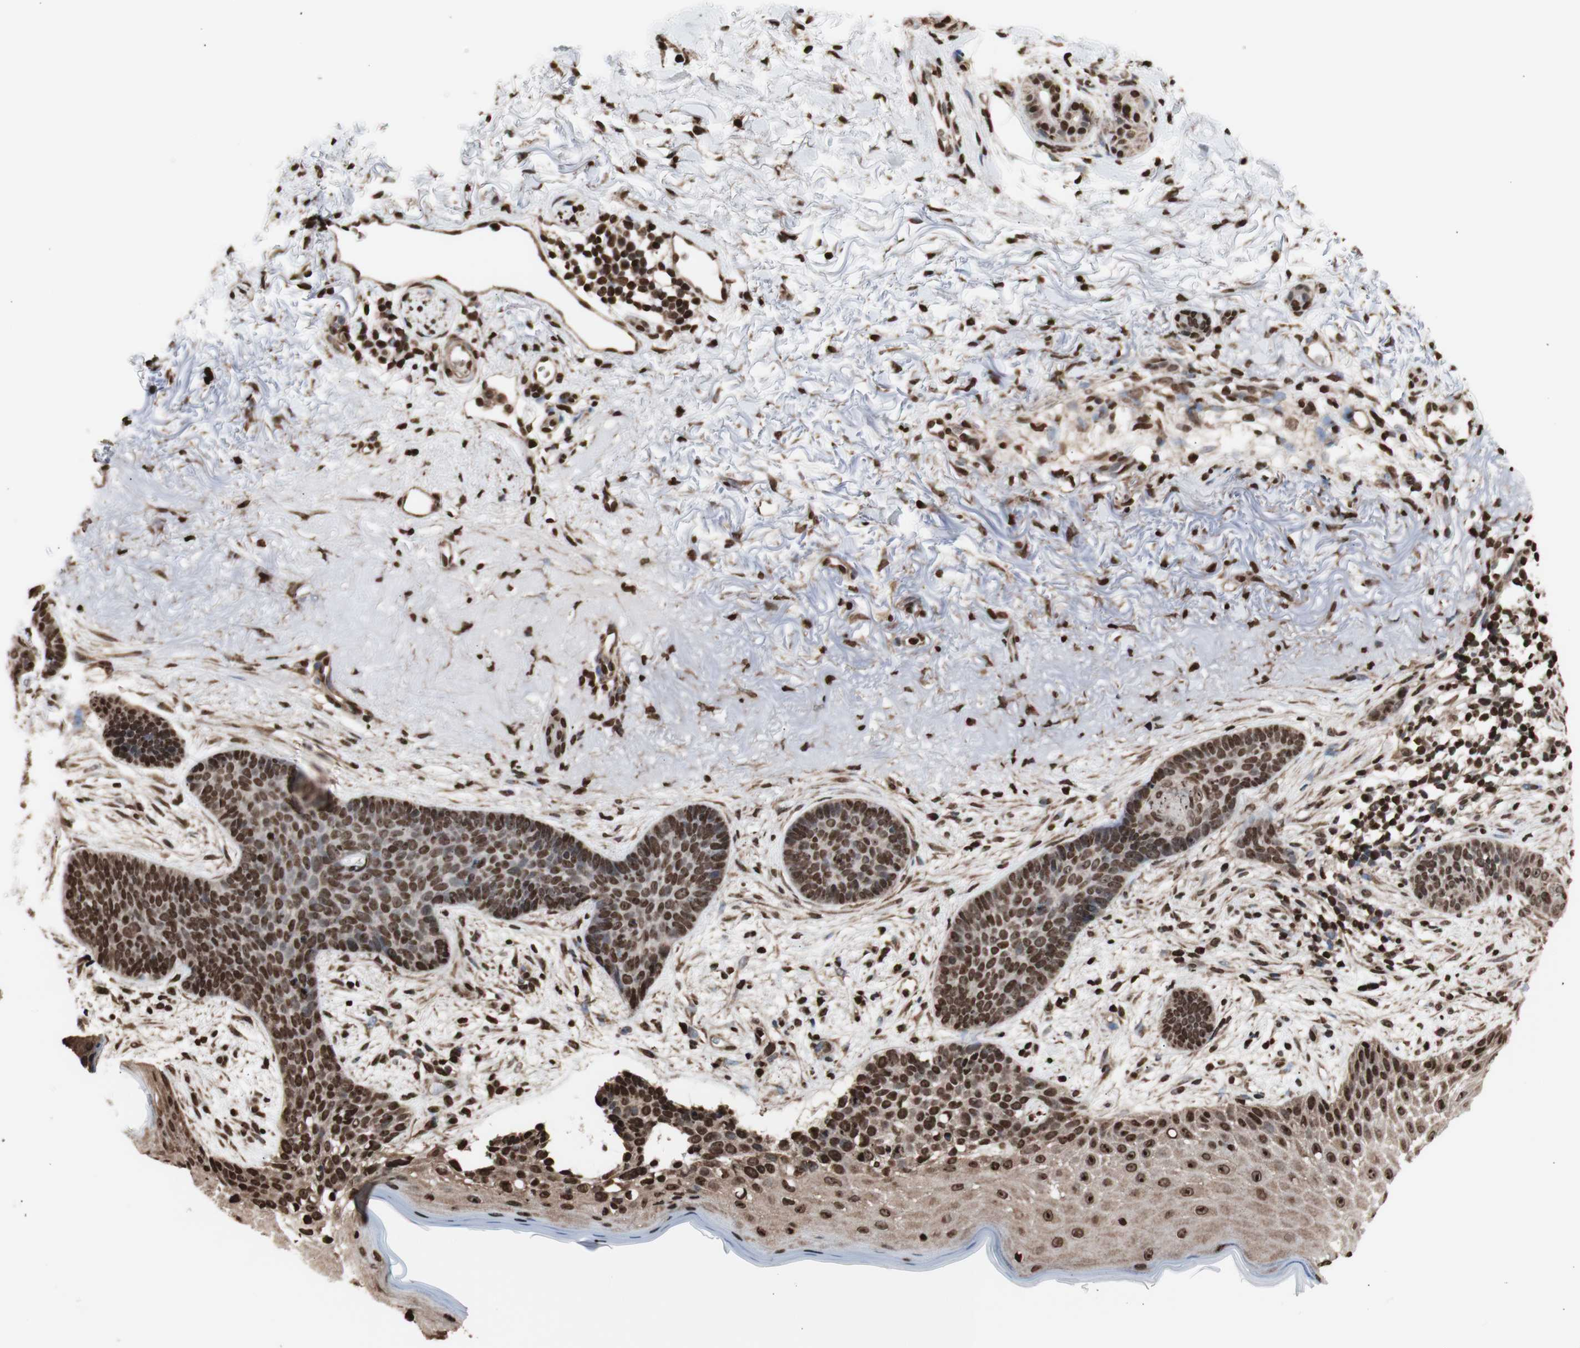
{"staining": {"intensity": "strong", "quantity": ">75%", "location": "nuclear"}, "tissue": "skin cancer", "cell_type": "Tumor cells", "image_type": "cancer", "snomed": [{"axis": "morphology", "description": "Normal tissue, NOS"}, {"axis": "morphology", "description": "Basal cell carcinoma"}, {"axis": "topography", "description": "Skin"}], "caption": "An immunohistochemistry (IHC) image of neoplastic tissue is shown. Protein staining in brown highlights strong nuclear positivity in skin cancer (basal cell carcinoma) within tumor cells.", "gene": "SNAI2", "patient": {"sex": "female", "age": 70}}